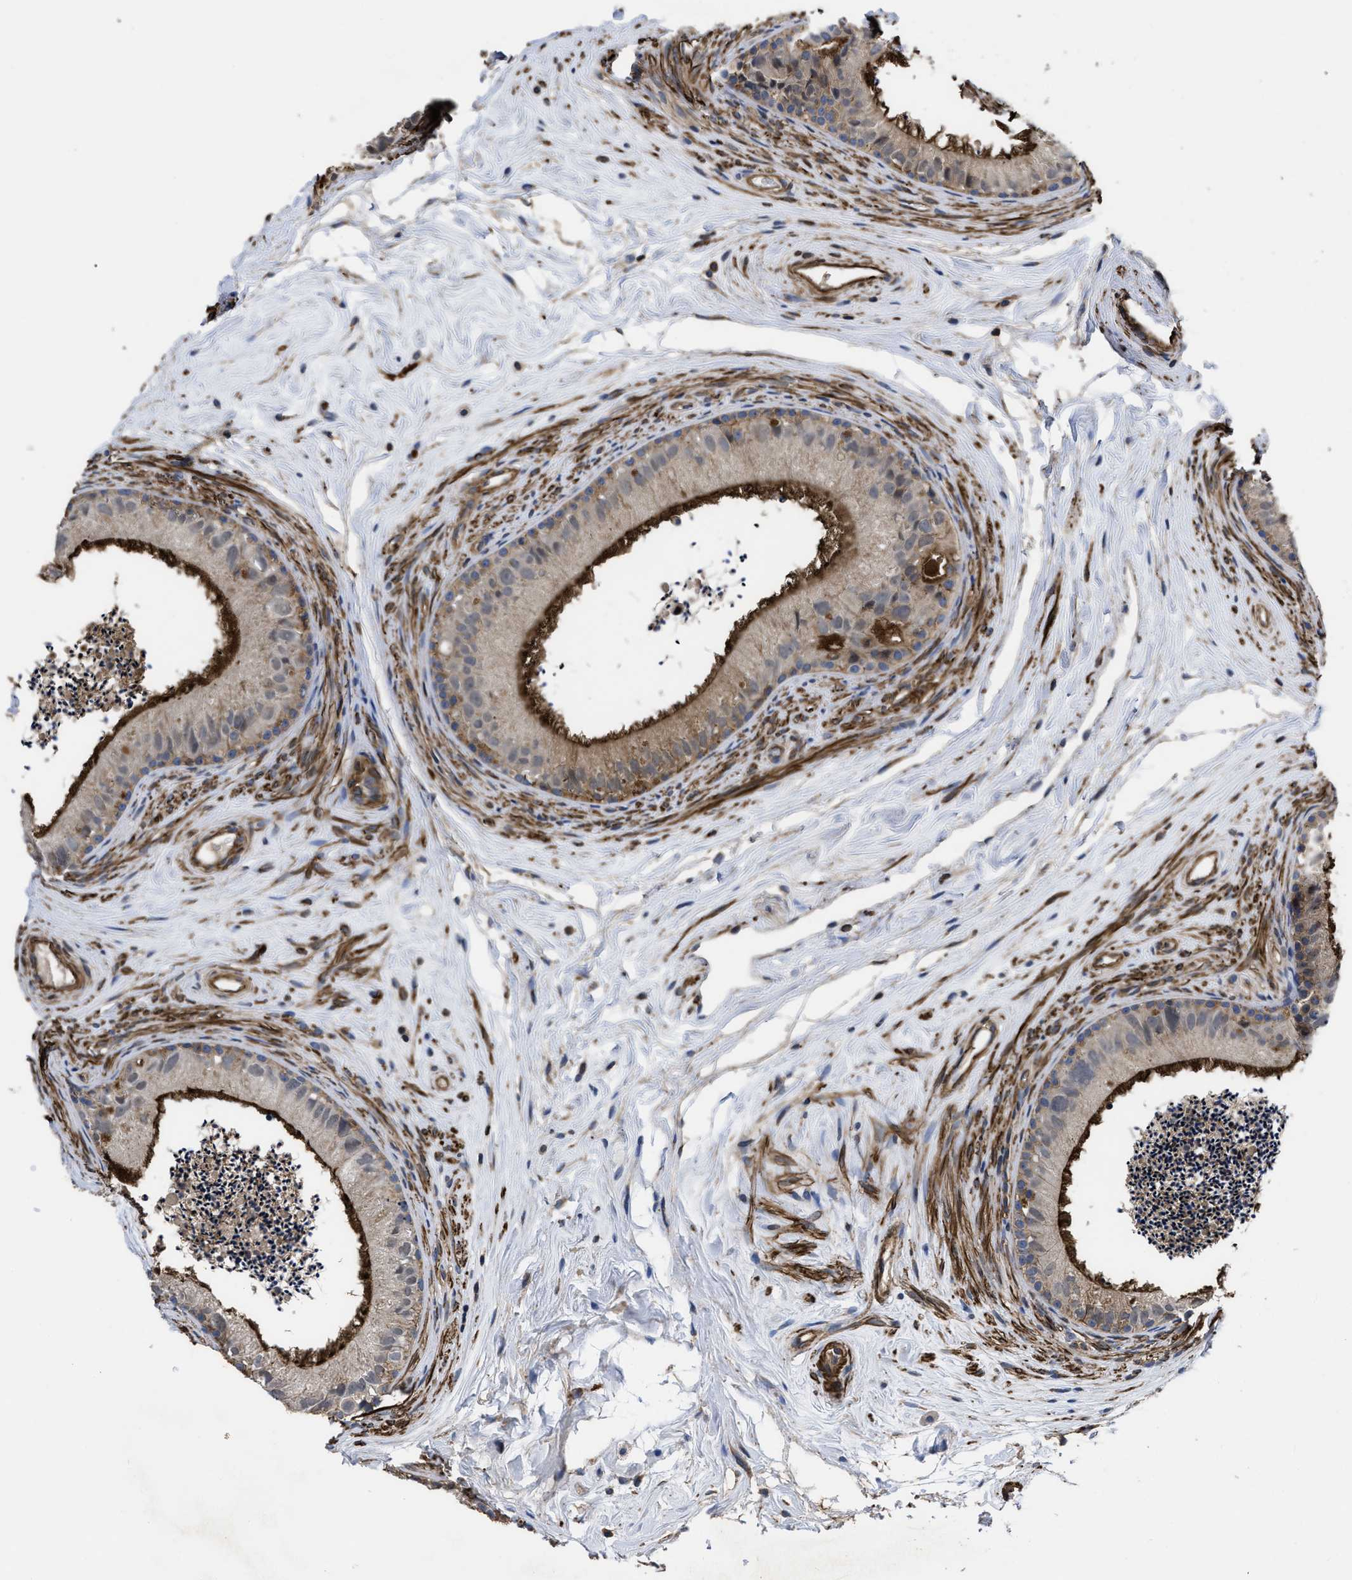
{"staining": {"intensity": "strong", "quantity": ">75%", "location": "cytoplasmic/membranous"}, "tissue": "epididymis", "cell_type": "Glandular cells", "image_type": "normal", "snomed": [{"axis": "morphology", "description": "Normal tissue, NOS"}, {"axis": "topography", "description": "Epididymis"}], "caption": "A high-resolution micrograph shows IHC staining of unremarkable epididymis, which reveals strong cytoplasmic/membranous staining in about >75% of glandular cells.", "gene": "SCUBE2", "patient": {"sex": "male", "age": 56}}